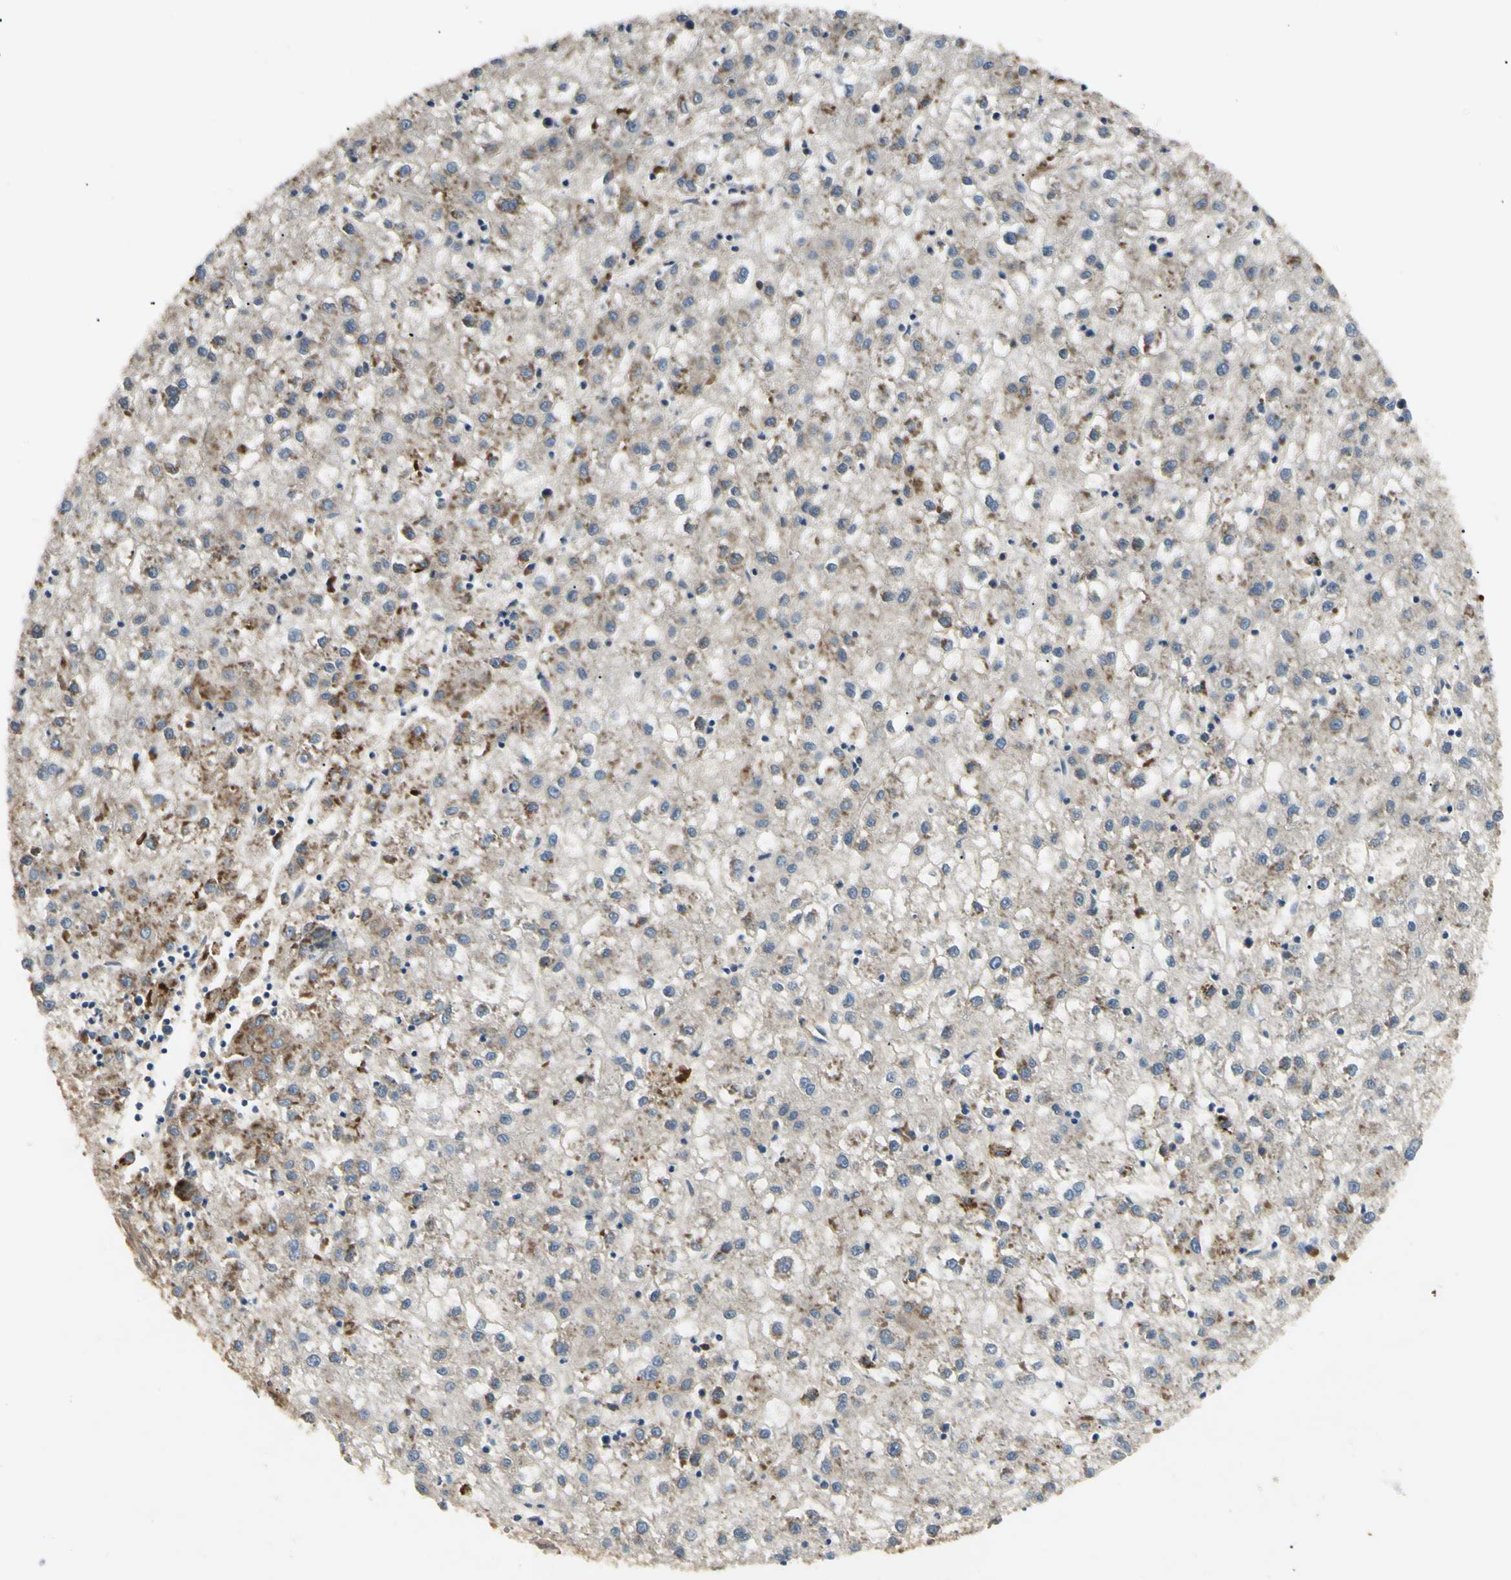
{"staining": {"intensity": "moderate", "quantity": "25%-75%", "location": "cytoplasmic/membranous"}, "tissue": "liver cancer", "cell_type": "Tumor cells", "image_type": "cancer", "snomed": [{"axis": "morphology", "description": "Carcinoma, Hepatocellular, NOS"}, {"axis": "topography", "description": "Liver"}], "caption": "Liver cancer (hepatocellular carcinoma) stained for a protein demonstrates moderate cytoplasmic/membranous positivity in tumor cells.", "gene": "NME1-NME2", "patient": {"sex": "male", "age": 72}}